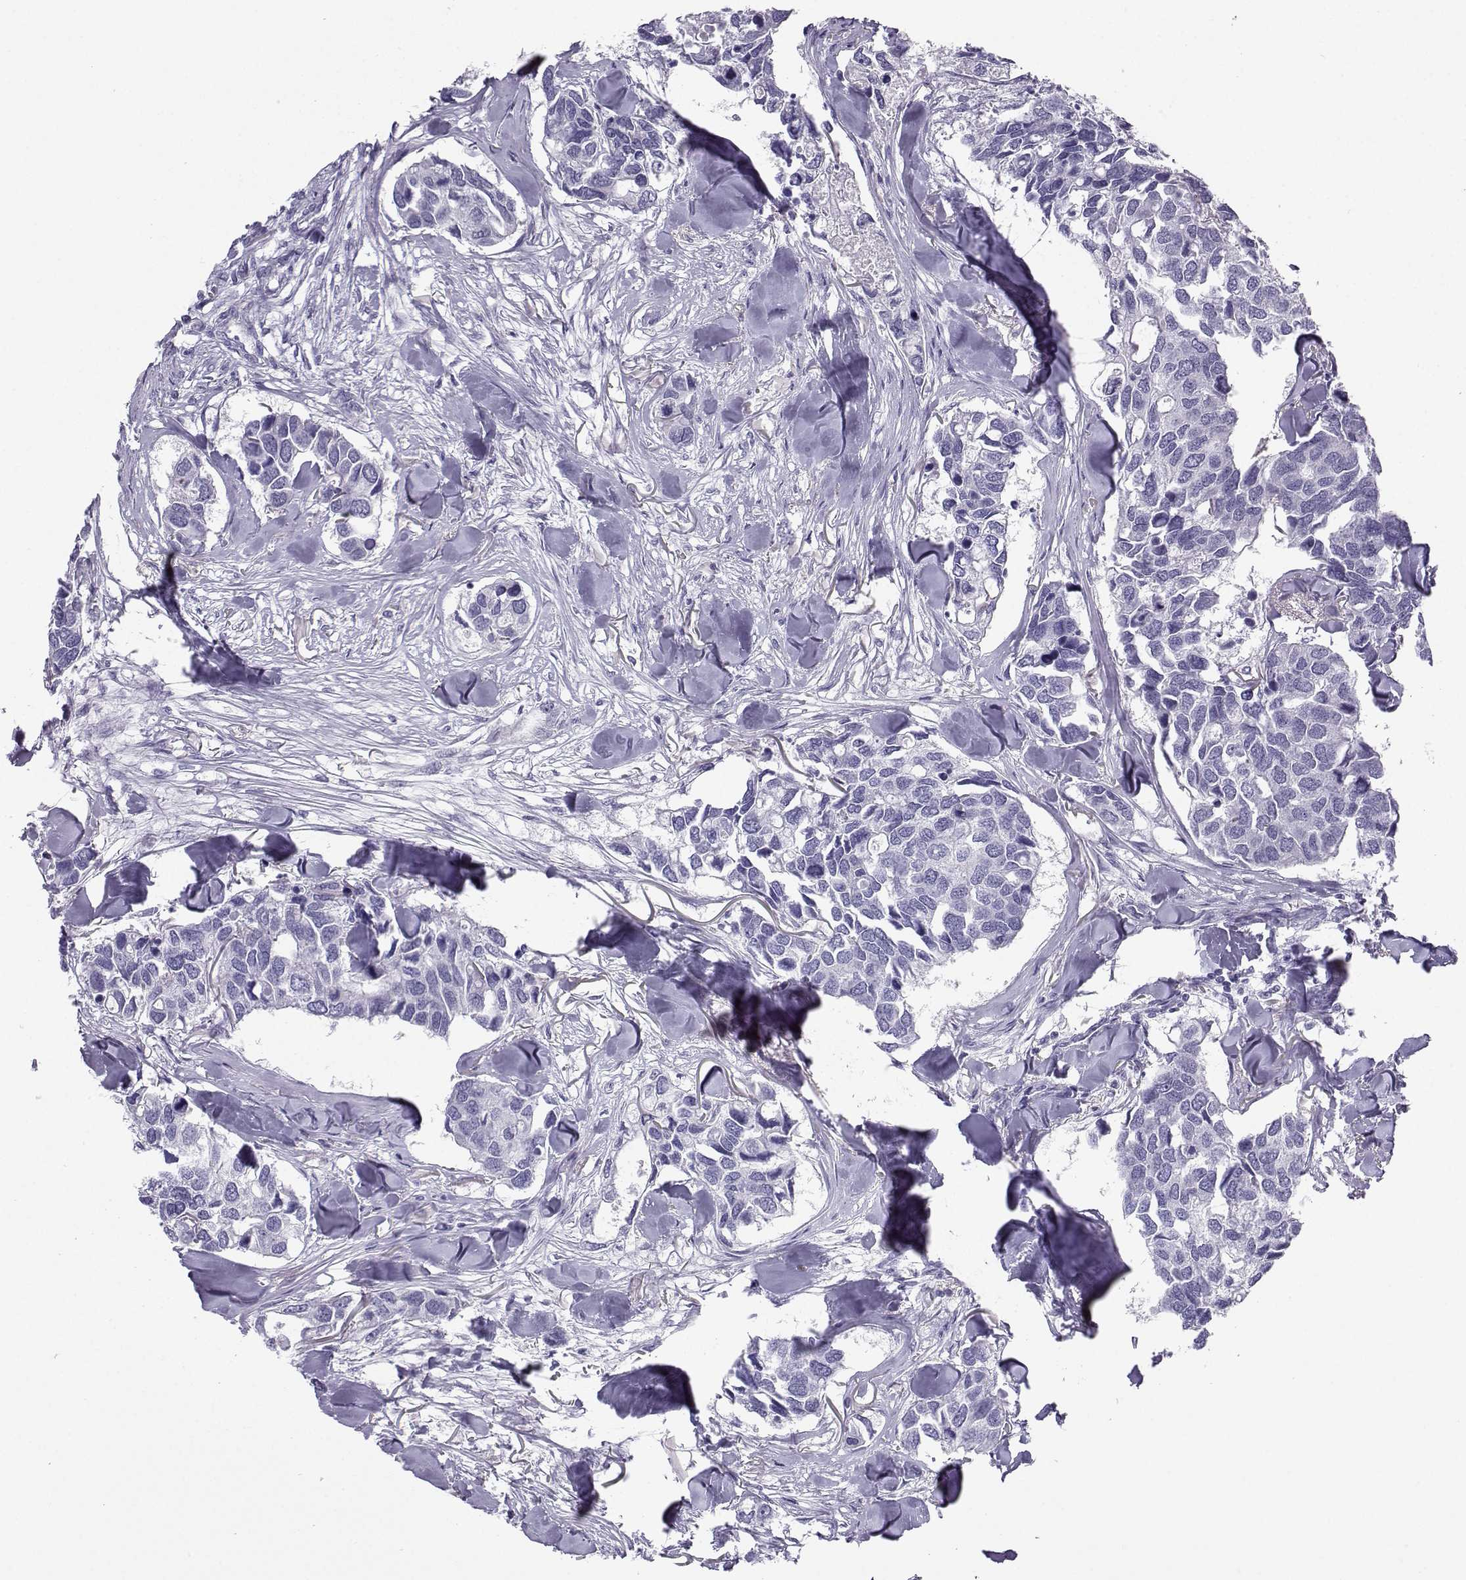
{"staining": {"intensity": "negative", "quantity": "none", "location": "none"}, "tissue": "breast cancer", "cell_type": "Tumor cells", "image_type": "cancer", "snomed": [{"axis": "morphology", "description": "Duct carcinoma"}, {"axis": "topography", "description": "Breast"}], "caption": "IHC image of neoplastic tissue: infiltrating ductal carcinoma (breast) stained with DAB shows no significant protein staining in tumor cells.", "gene": "NEFL", "patient": {"sex": "female", "age": 83}}